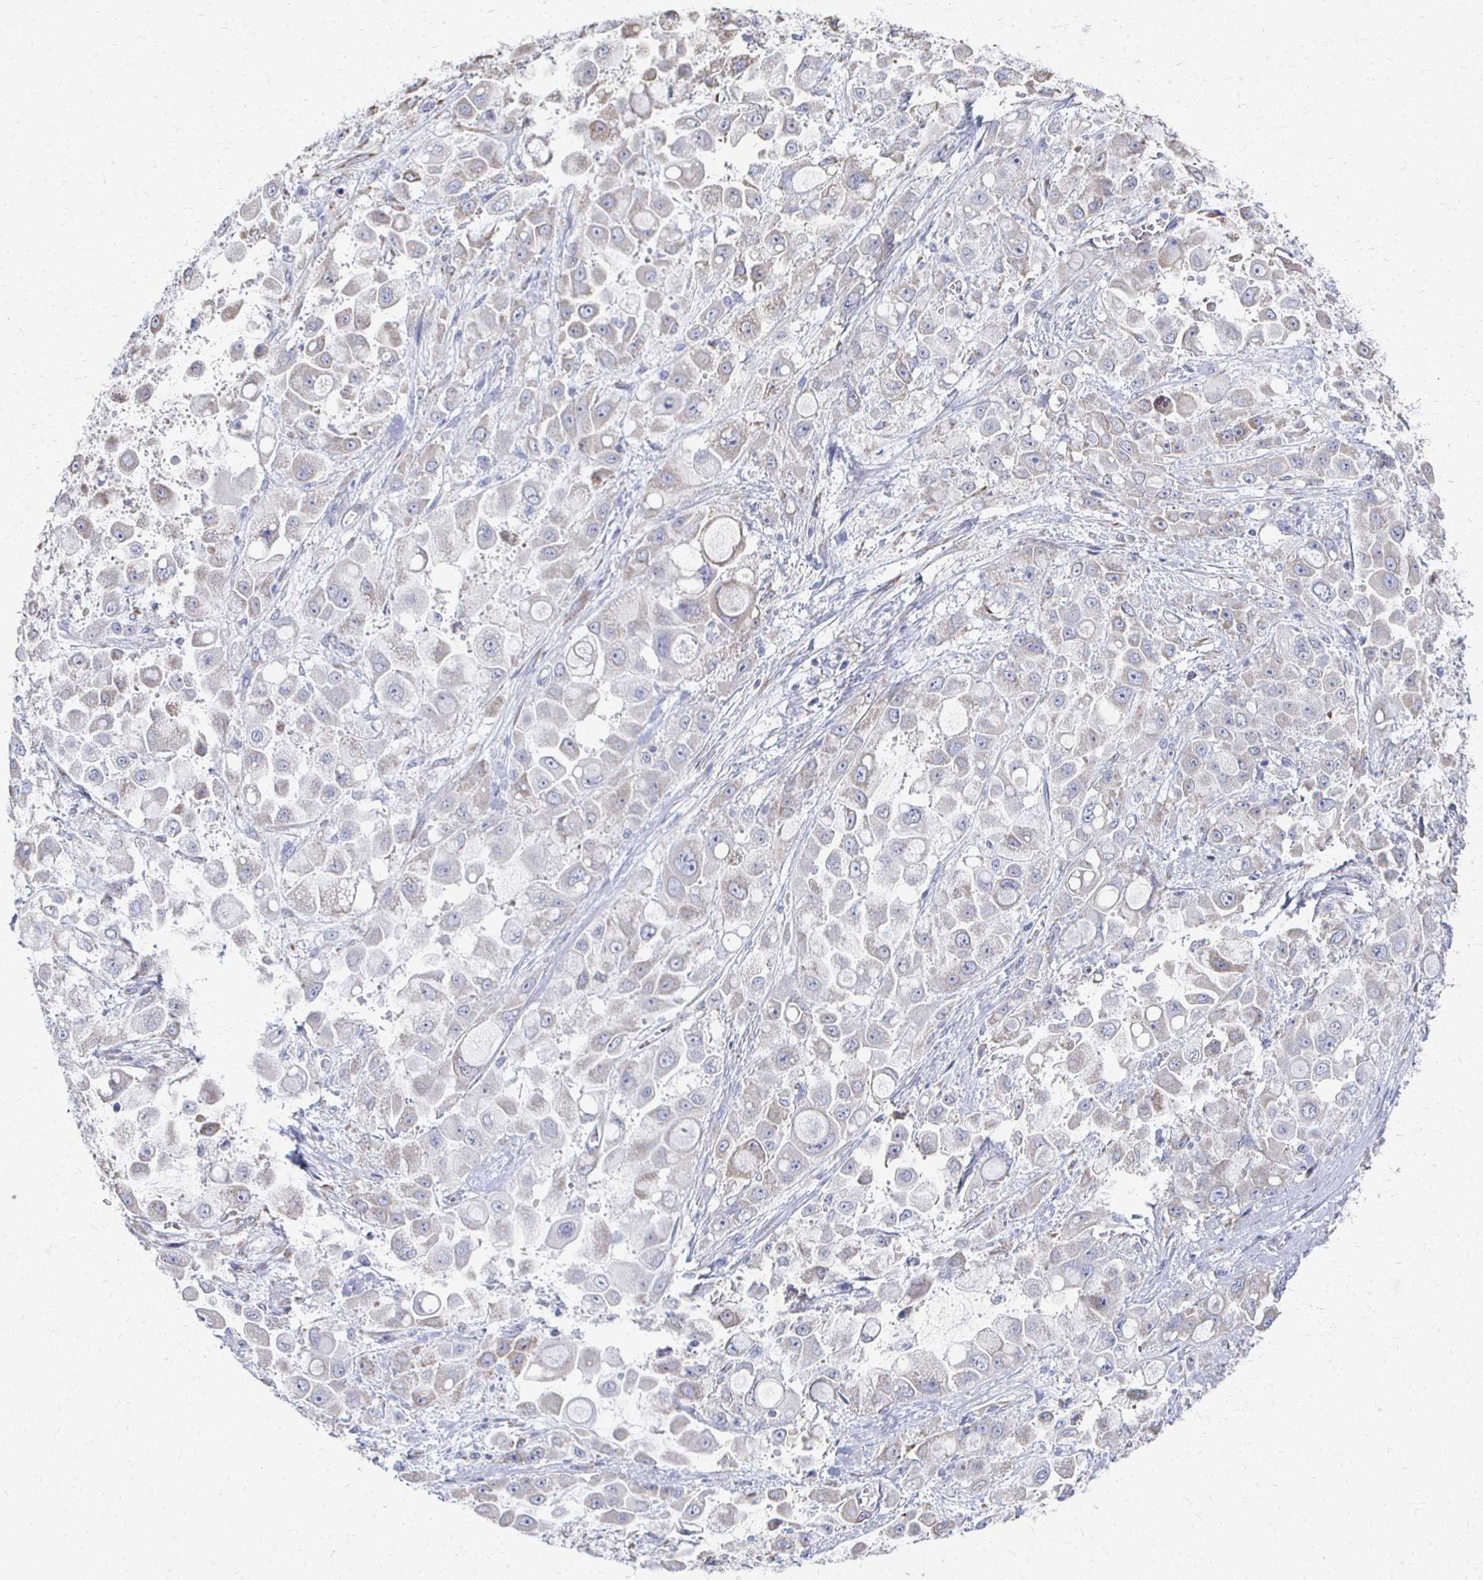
{"staining": {"intensity": "negative", "quantity": "none", "location": "none"}, "tissue": "stomach cancer", "cell_type": "Tumor cells", "image_type": "cancer", "snomed": [{"axis": "morphology", "description": "Adenocarcinoma, NOS"}, {"axis": "topography", "description": "Stomach"}], "caption": "Tumor cells show no significant protein staining in stomach cancer.", "gene": "ATP1A3", "patient": {"sex": "female", "age": 76}}